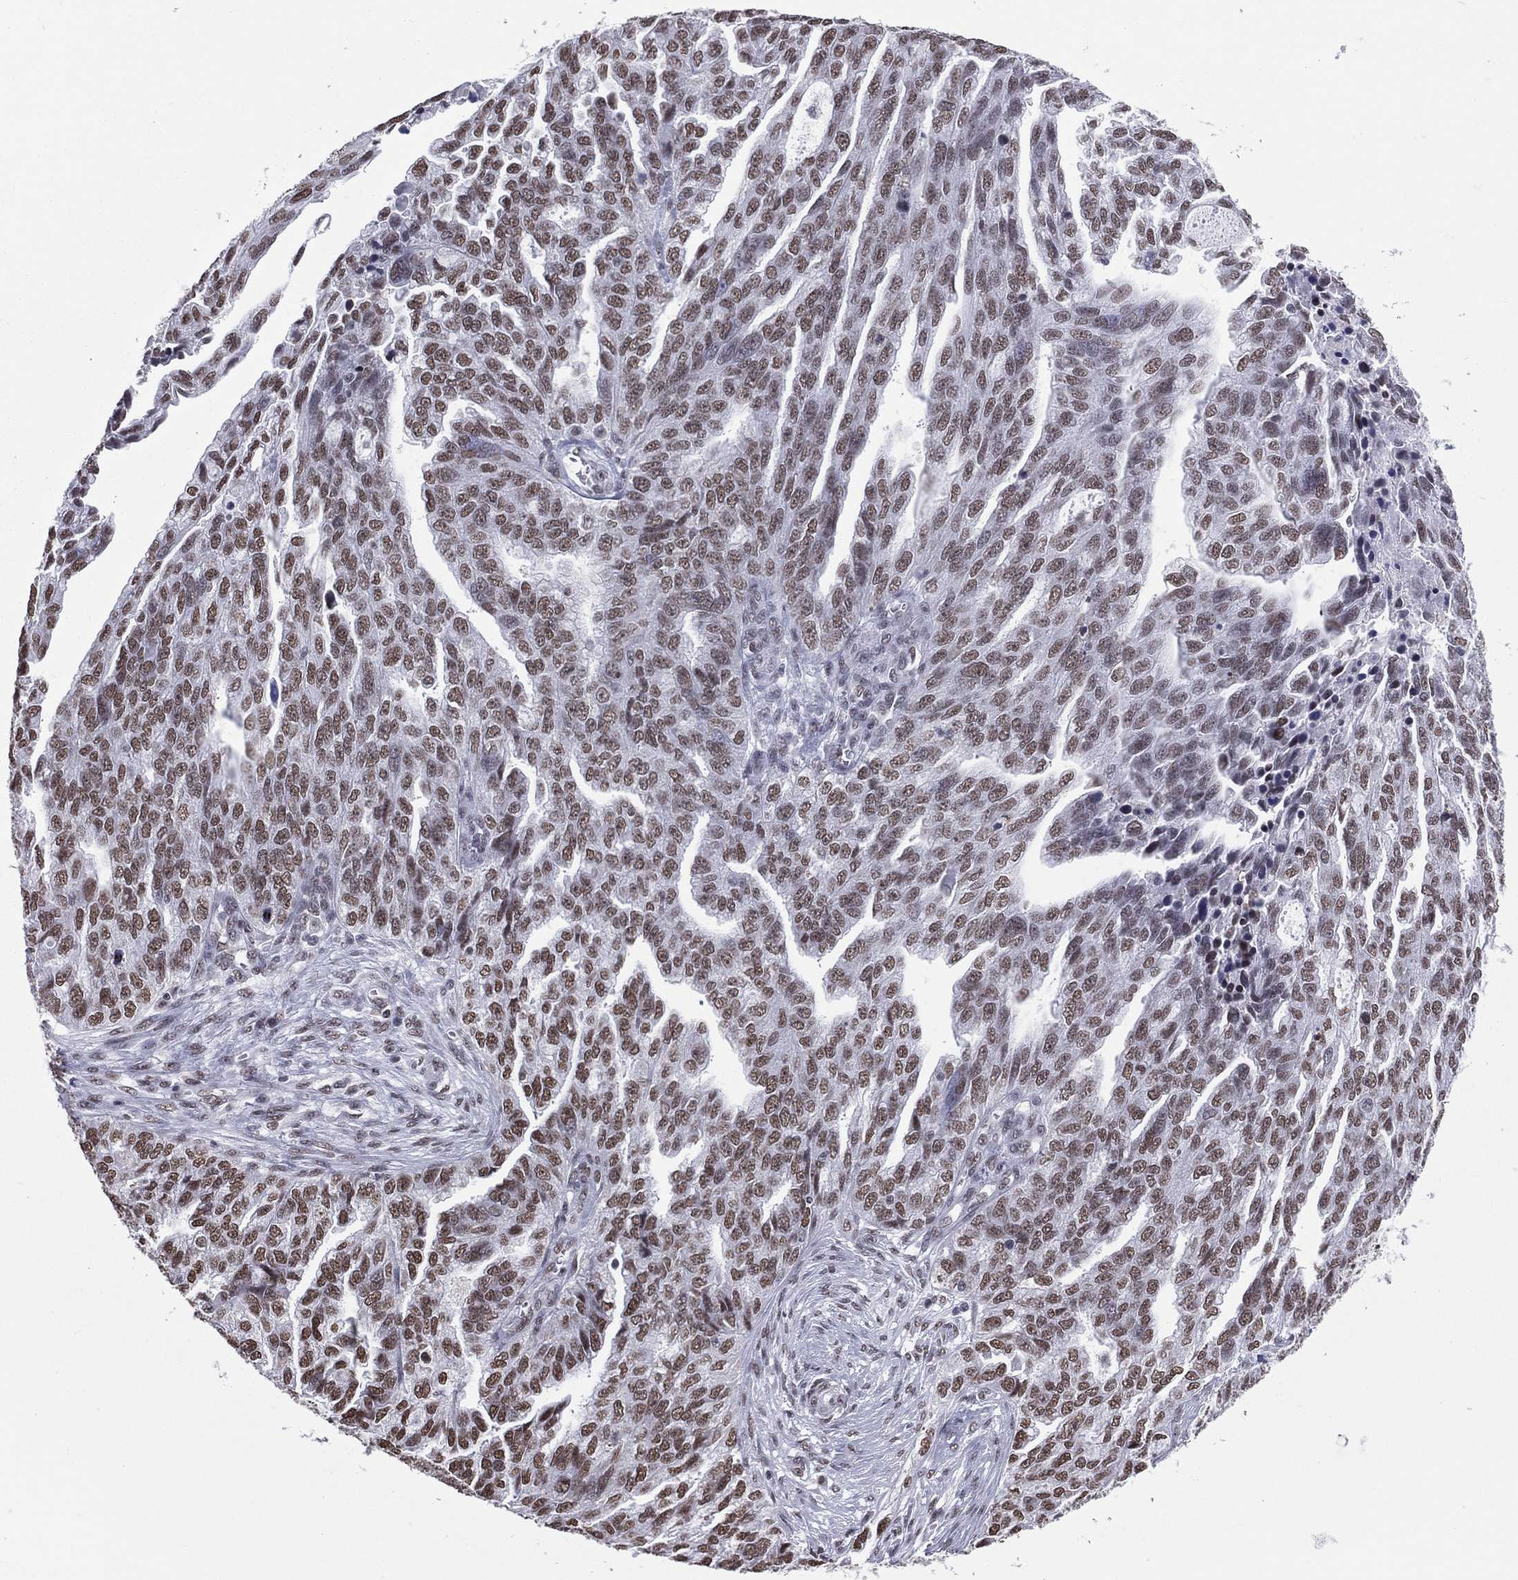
{"staining": {"intensity": "moderate", "quantity": ">75%", "location": "nuclear"}, "tissue": "ovarian cancer", "cell_type": "Tumor cells", "image_type": "cancer", "snomed": [{"axis": "morphology", "description": "Cystadenocarcinoma, serous, NOS"}, {"axis": "topography", "description": "Ovary"}], "caption": "Protein expression by IHC demonstrates moderate nuclear staining in approximately >75% of tumor cells in ovarian cancer. (DAB IHC, brown staining for protein, blue staining for nuclei).", "gene": "ZNF7", "patient": {"sex": "female", "age": 51}}